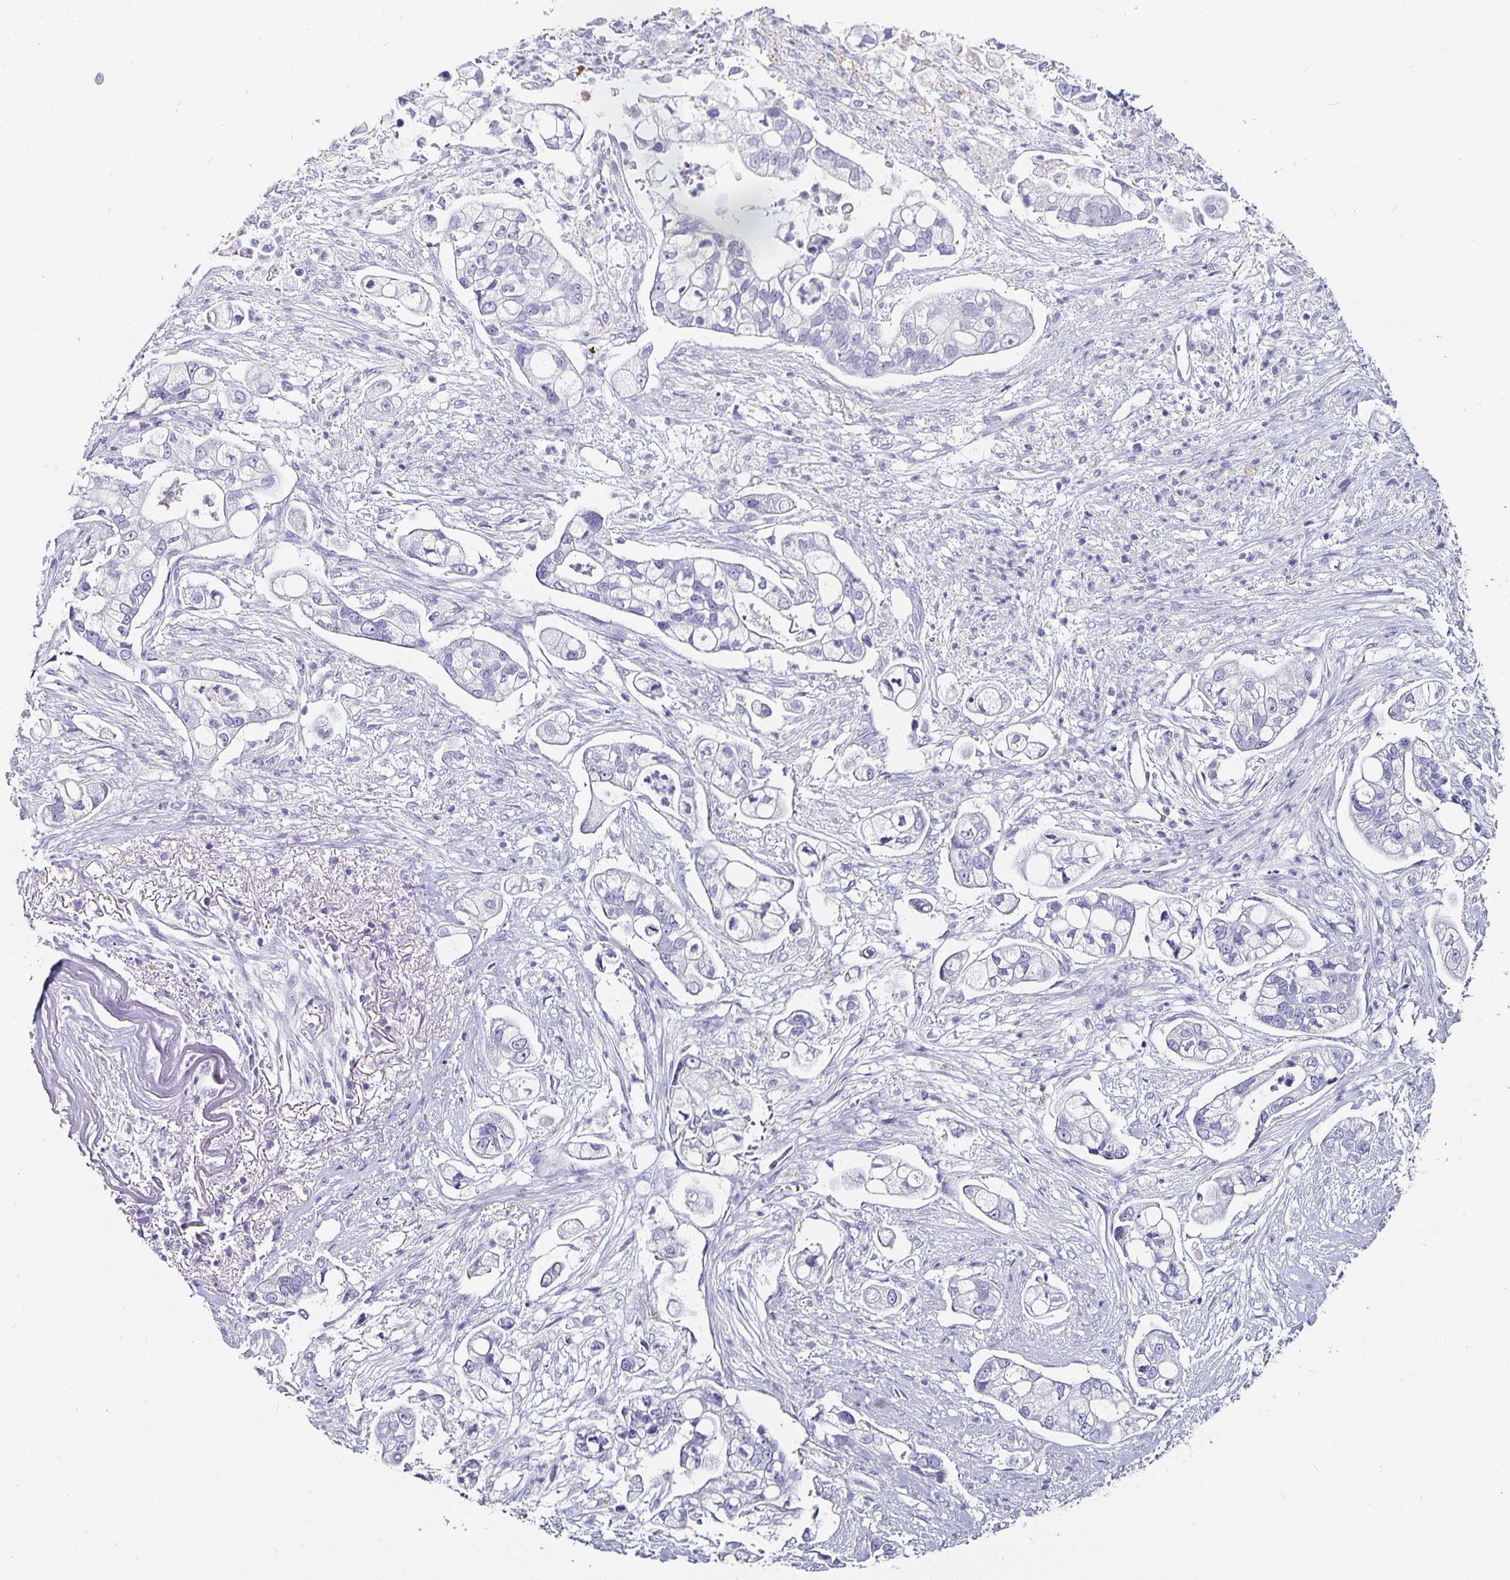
{"staining": {"intensity": "negative", "quantity": "none", "location": "none"}, "tissue": "pancreatic cancer", "cell_type": "Tumor cells", "image_type": "cancer", "snomed": [{"axis": "morphology", "description": "Adenocarcinoma, NOS"}, {"axis": "topography", "description": "Pancreas"}], "caption": "The image demonstrates no significant positivity in tumor cells of pancreatic cancer.", "gene": "CHGA", "patient": {"sex": "female", "age": 69}}